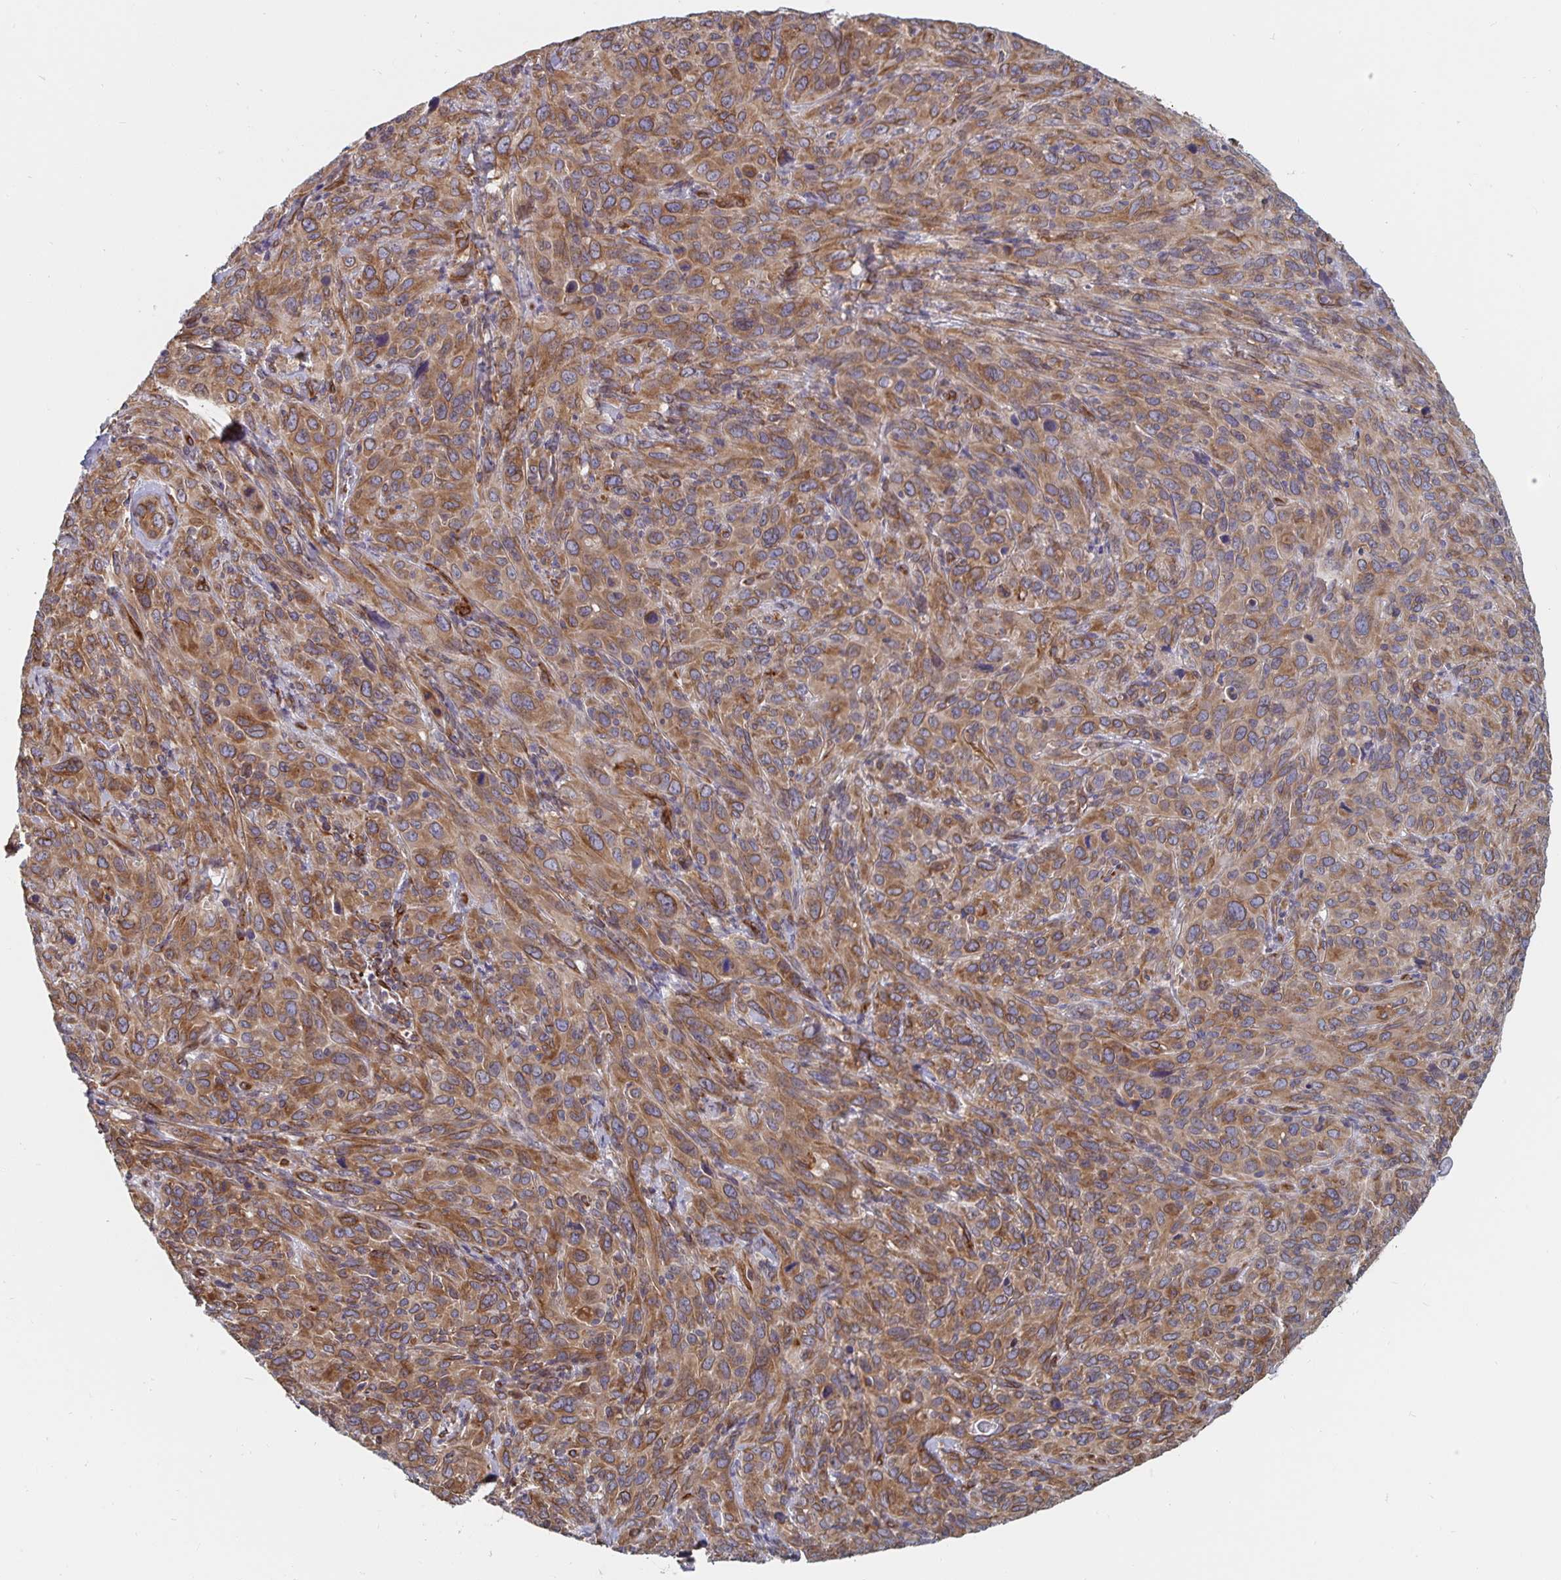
{"staining": {"intensity": "moderate", "quantity": ">75%", "location": "cytoplasmic/membranous"}, "tissue": "cervical cancer", "cell_type": "Tumor cells", "image_type": "cancer", "snomed": [{"axis": "morphology", "description": "Normal tissue, NOS"}, {"axis": "morphology", "description": "Squamous cell carcinoma, NOS"}, {"axis": "topography", "description": "Cervix"}], "caption": "DAB (3,3'-diaminobenzidine) immunohistochemical staining of human squamous cell carcinoma (cervical) shows moderate cytoplasmic/membranous protein positivity in about >75% of tumor cells.", "gene": "BCAP29", "patient": {"sex": "female", "age": 51}}